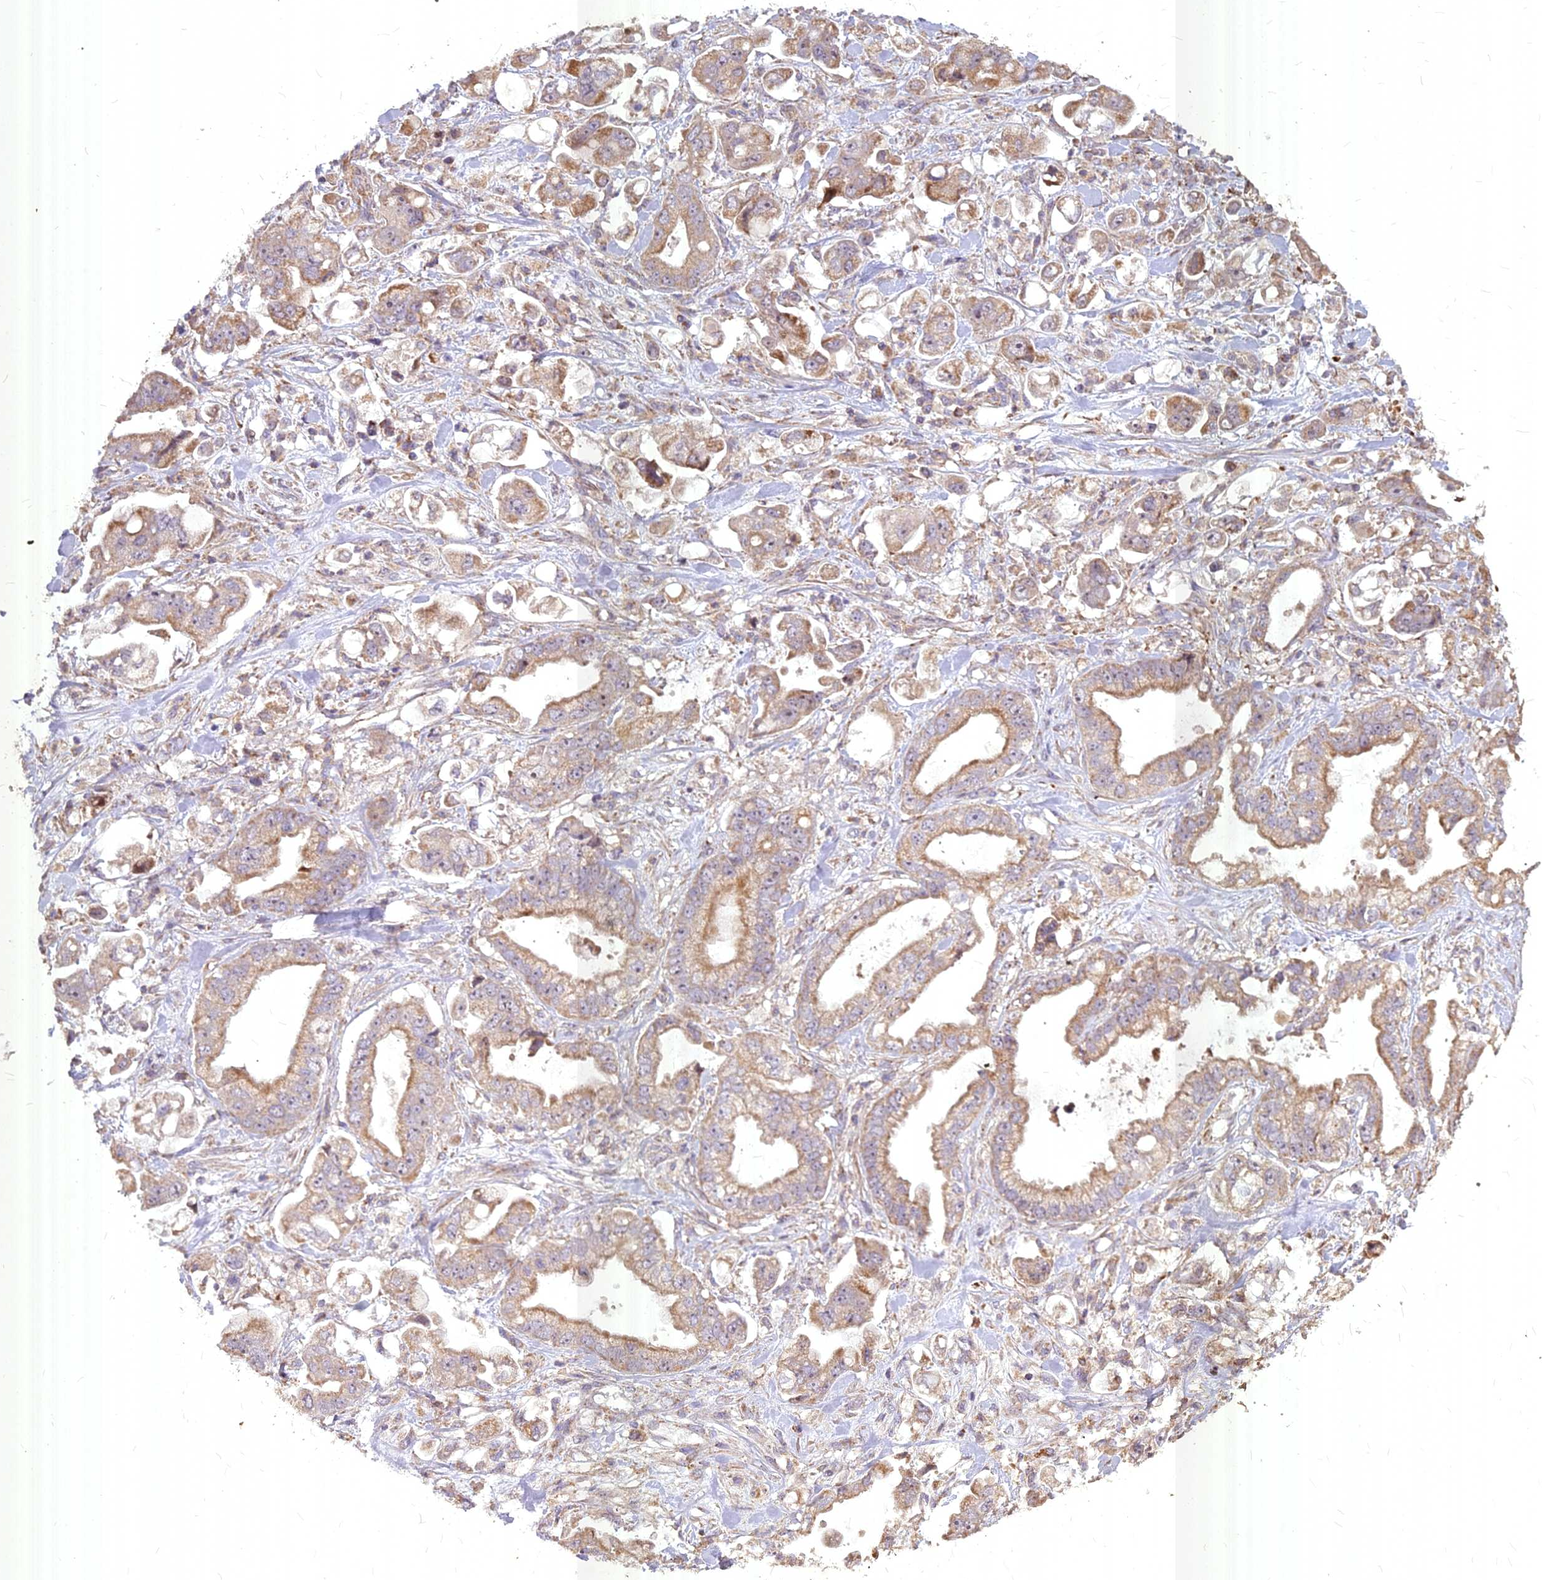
{"staining": {"intensity": "weak", "quantity": ">75%", "location": "cytoplasmic/membranous"}, "tissue": "stomach cancer", "cell_type": "Tumor cells", "image_type": "cancer", "snomed": [{"axis": "morphology", "description": "Adenocarcinoma, NOS"}, {"axis": "topography", "description": "Stomach"}], "caption": "Weak cytoplasmic/membranous protein expression is present in about >75% of tumor cells in stomach cancer.", "gene": "COX11", "patient": {"sex": "male", "age": 62}}